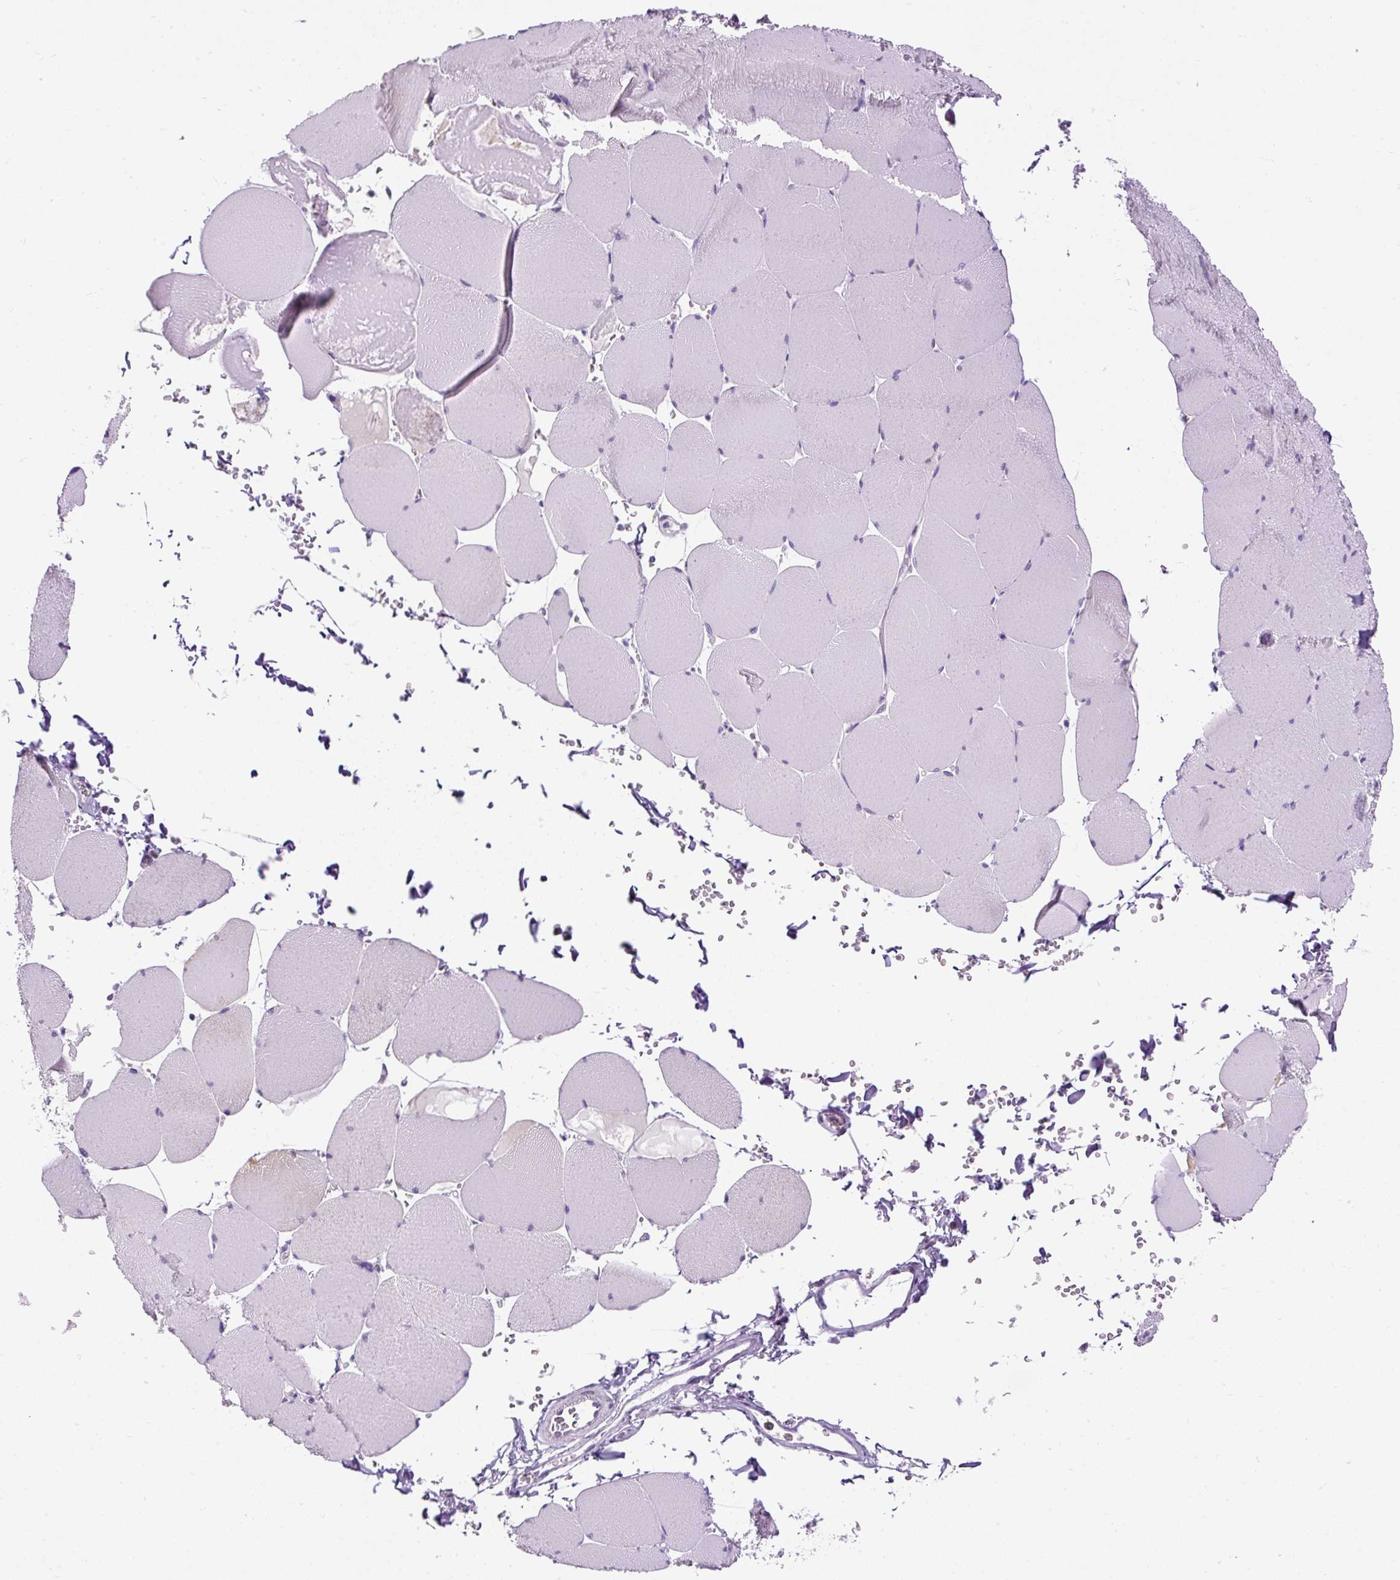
{"staining": {"intensity": "negative", "quantity": "none", "location": "none"}, "tissue": "skeletal muscle", "cell_type": "Myocytes", "image_type": "normal", "snomed": [{"axis": "morphology", "description": "Normal tissue, NOS"}, {"axis": "topography", "description": "Skeletal muscle"}, {"axis": "topography", "description": "Head-Neck"}], "caption": "Photomicrograph shows no protein expression in myocytes of benign skeletal muscle. Nuclei are stained in blue.", "gene": "FMC1", "patient": {"sex": "male", "age": 66}}